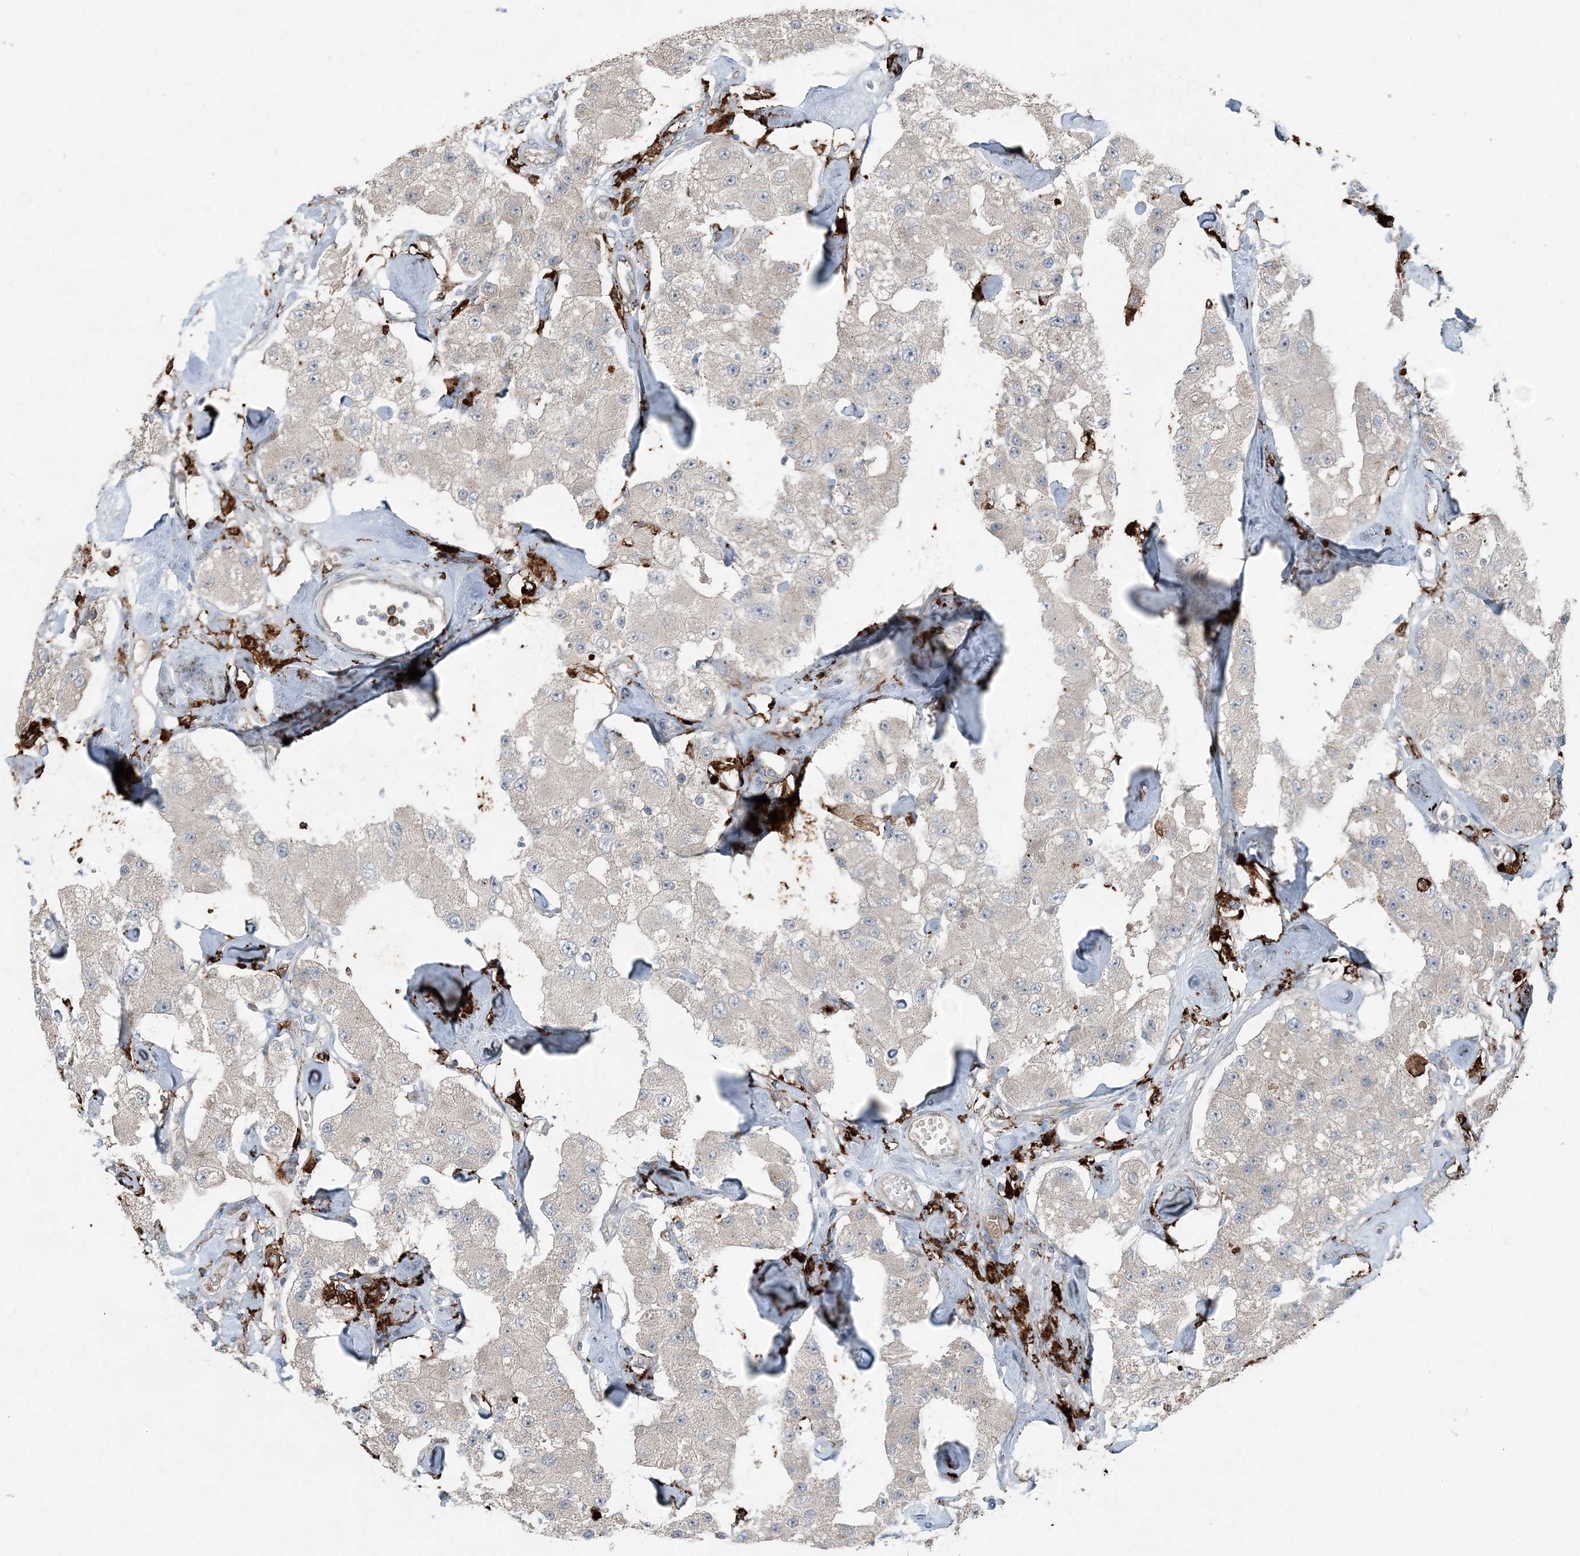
{"staining": {"intensity": "negative", "quantity": "none", "location": "none"}, "tissue": "carcinoid", "cell_type": "Tumor cells", "image_type": "cancer", "snomed": [{"axis": "morphology", "description": "Carcinoid, malignant, NOS"}, {"axis": "topography", "description": "Pancreas"}], "caption": "This is an immunohistochemistry histopathology image of malignant carcinoid. There is no positivity in tumor cells.", "gene": "KY", "patient": {"sex": "male", "age": 41}}